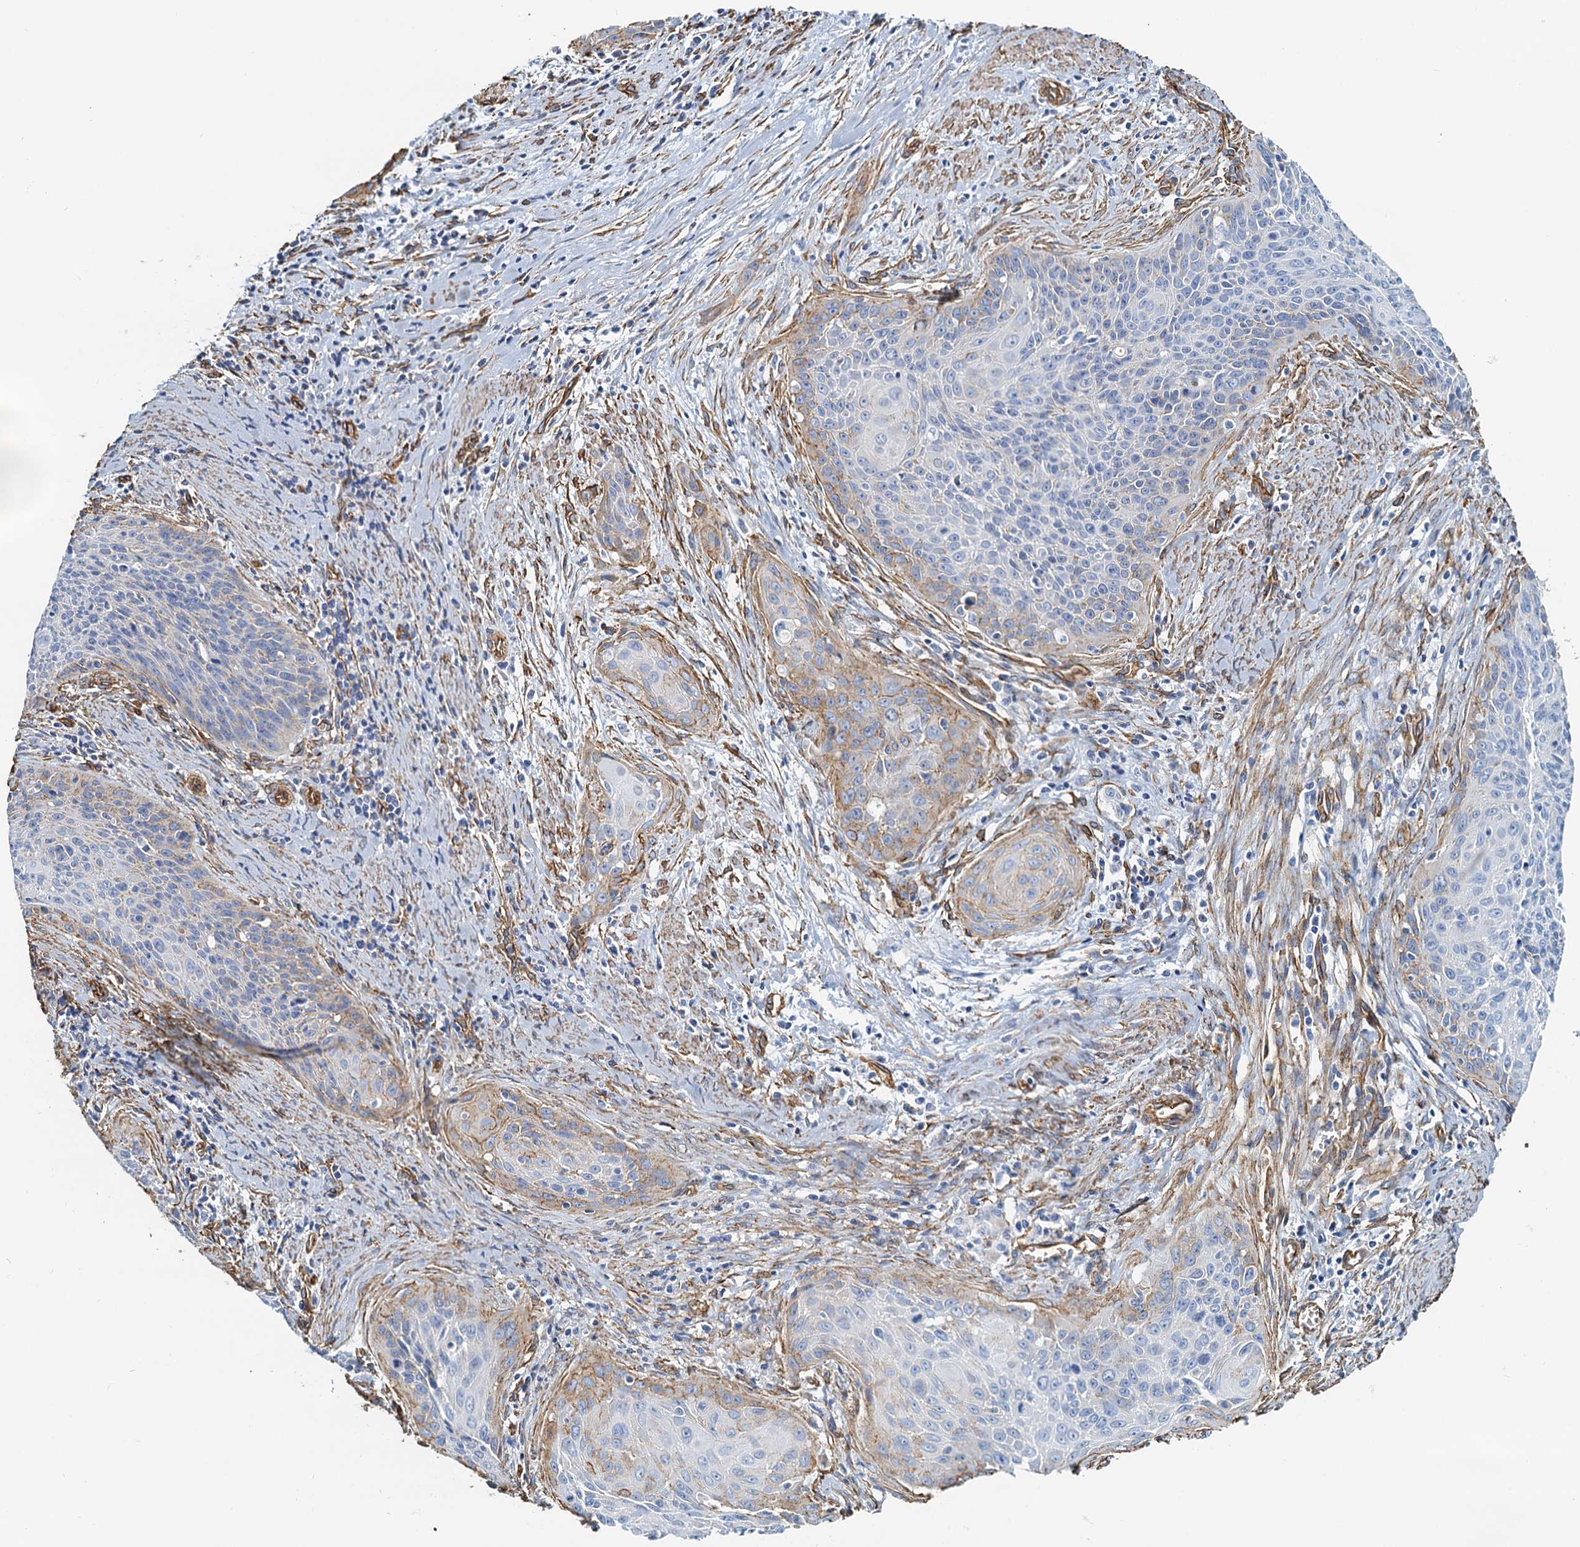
{"staining": {"intensity": "weak", "quantity": "<25%", "location": "cytoplasmic/membranous"}, "tissue": "cervical cancer", "cell_type": "Tumor cells", "image_type": "cancer", "snomed": [{"axis": "morphology", "description": "Squamous cell carcinoma, NOS"}, {"axis": "topography", "description": "Cervix"}], "caption": "Squamous cell carcinoma (cervical) was stained to show a protein in brown. There is no significant staining in tumor cells. (DAB IHC visualized using brightfield microscopy, high magnification).", "gene": "DGKG", "patient": {"sex": "female", "age": 55}}